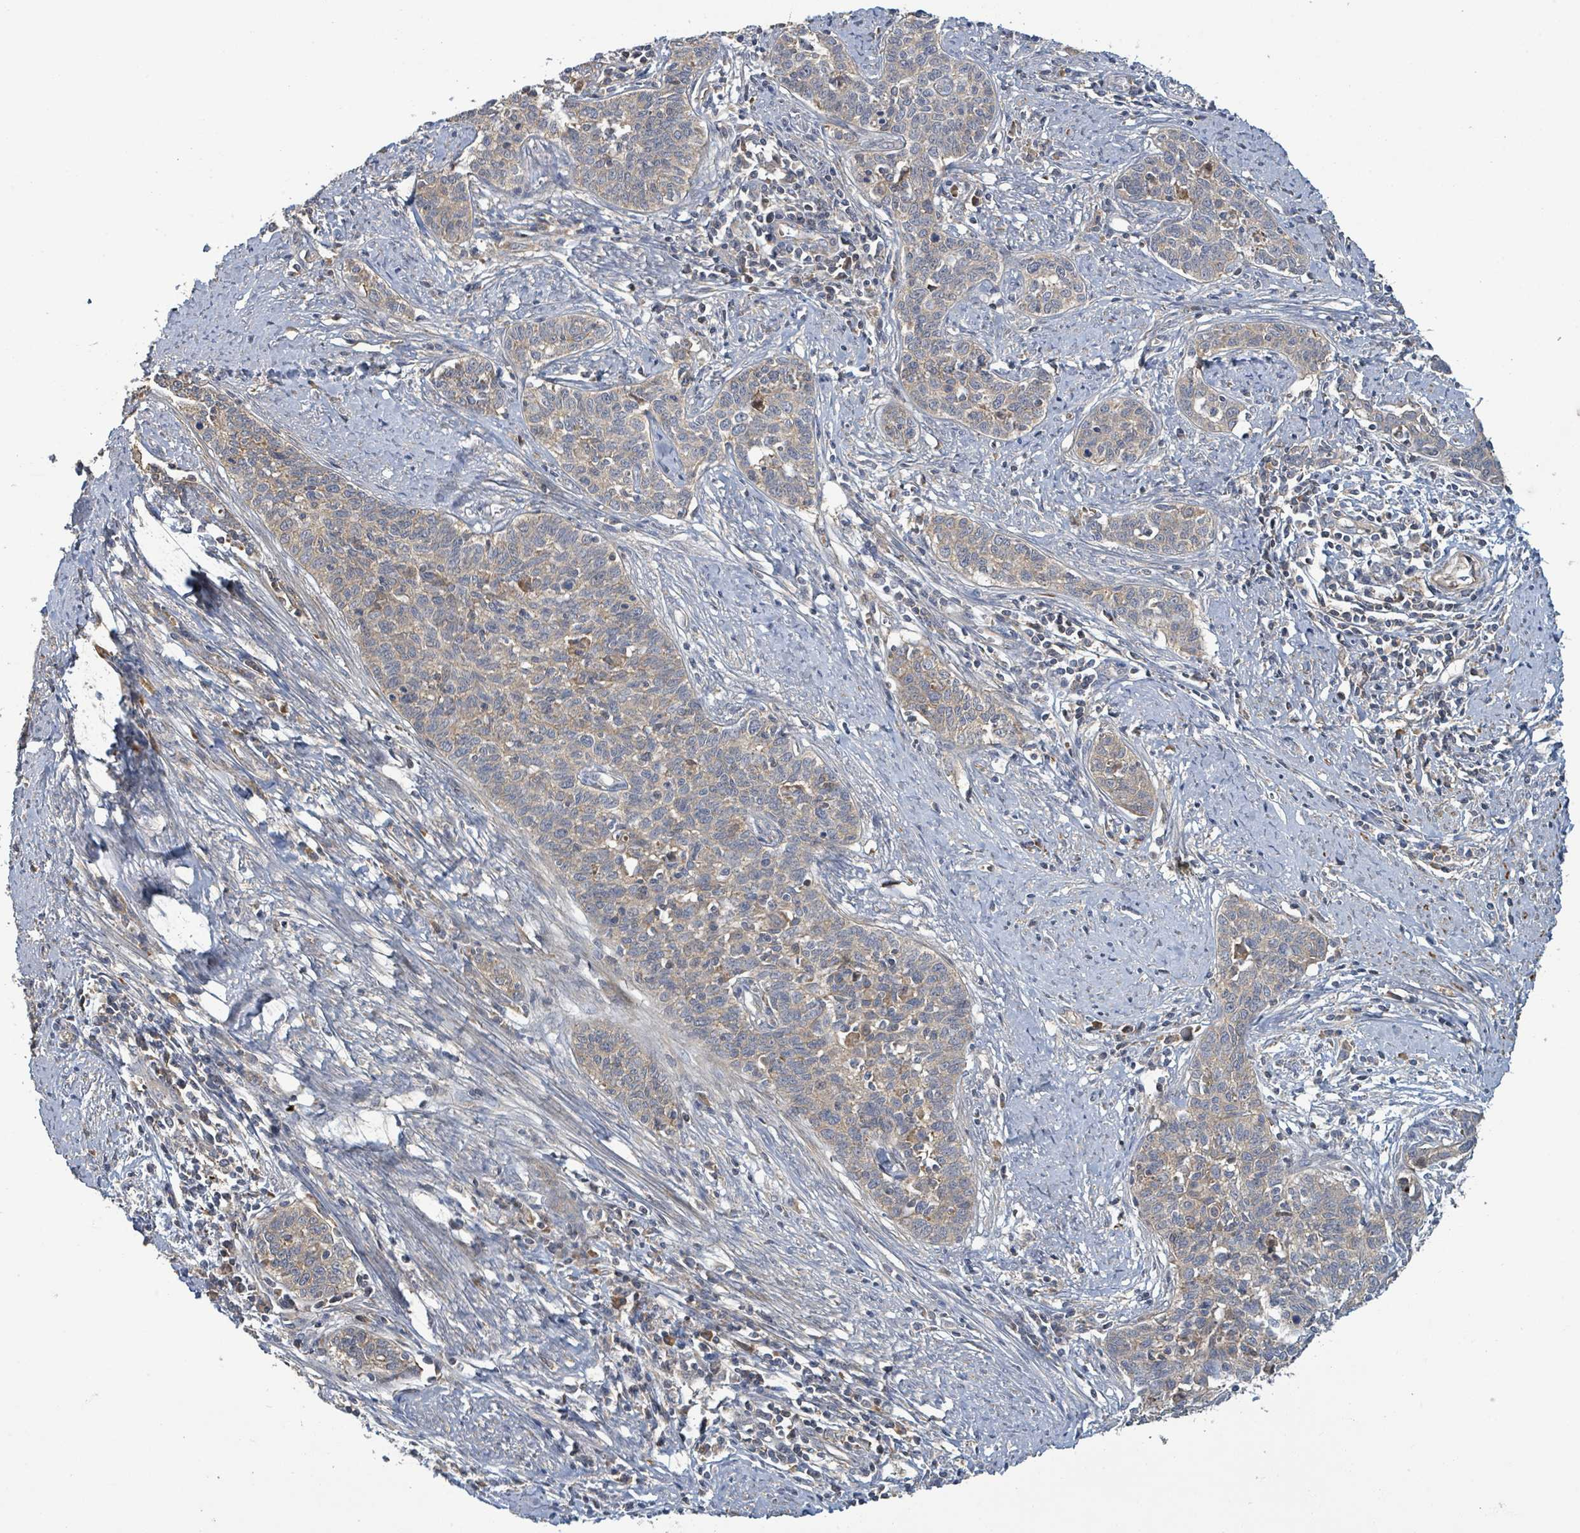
{"staining": {"intensity": "negative", "quantity": "none", "location": "none"}, "tissue": "cervical cancer", "cell_type": "Tumor cells", "image_type": "cancer", "snomed": [{"axis": "morphology", "description": "Squamous cell carcinoma, NOS"}, {"axis": "topography", "description": "Cervix"}], "caption": "Immunohistochemistry (IHC) histopathology image of cervical squamous cell carcinoma stained for a protein (brown), which exhibits no expression in tumor cells.", "gene": "STARD4", "patient": {"sex": "female", "age": 39}}